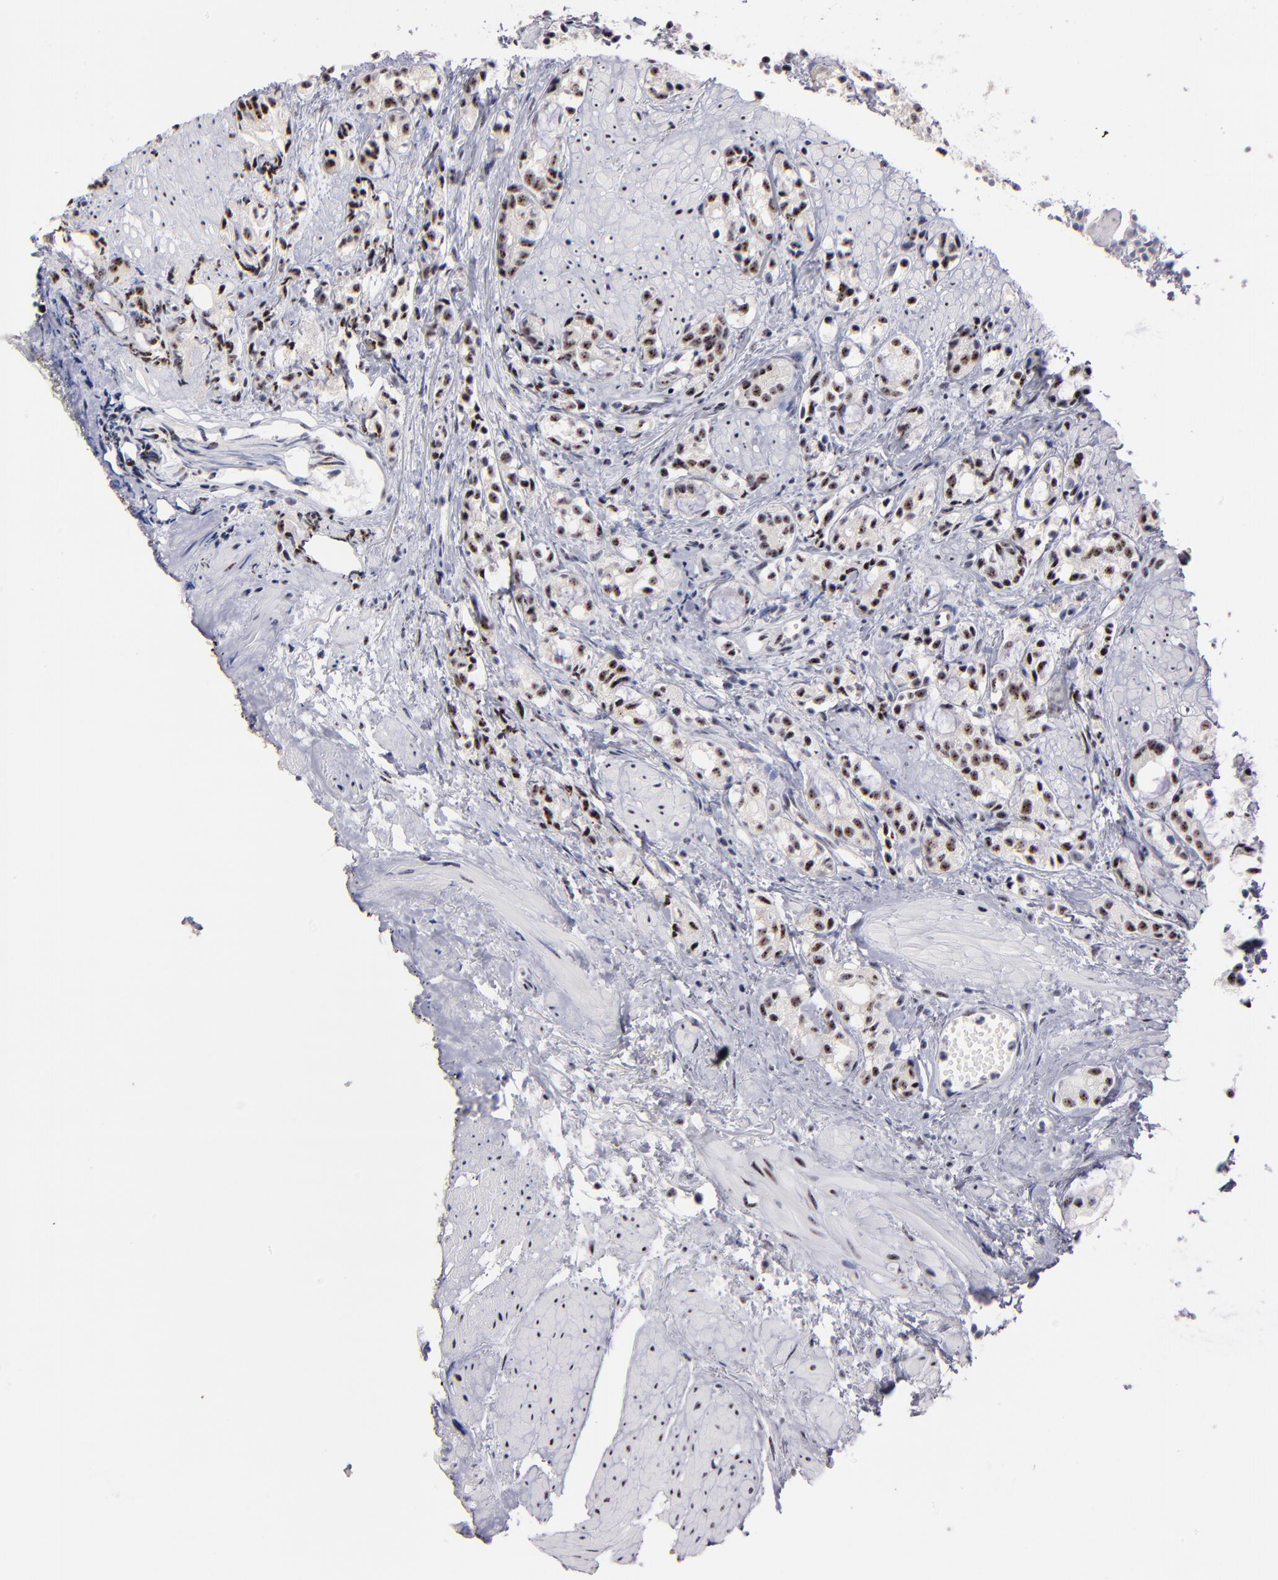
{"staining": {"intensity": "moderate", "quantity": "25%-75%", "location": "nuclear"}, "tissue": "prostate cancer", "cell_type": "Tumor cells", "image_type": "cancer", "snomed": [{"axis": "morphology", "description": "Adenocarcinoma, High grade"}, {"axis": "topography", "description": "Prostate"}], "caption": "Immunohistochemistry (IHC) (DAB (3,3'-diaminobenzidine)) staining of human prostate high-grade adenocarcinoma shows moderate nuclear protein staining in approximately 25%-75% of tumor cells.", "gene": "RAF1", "patient": {"sex": "male", "age": 85}}